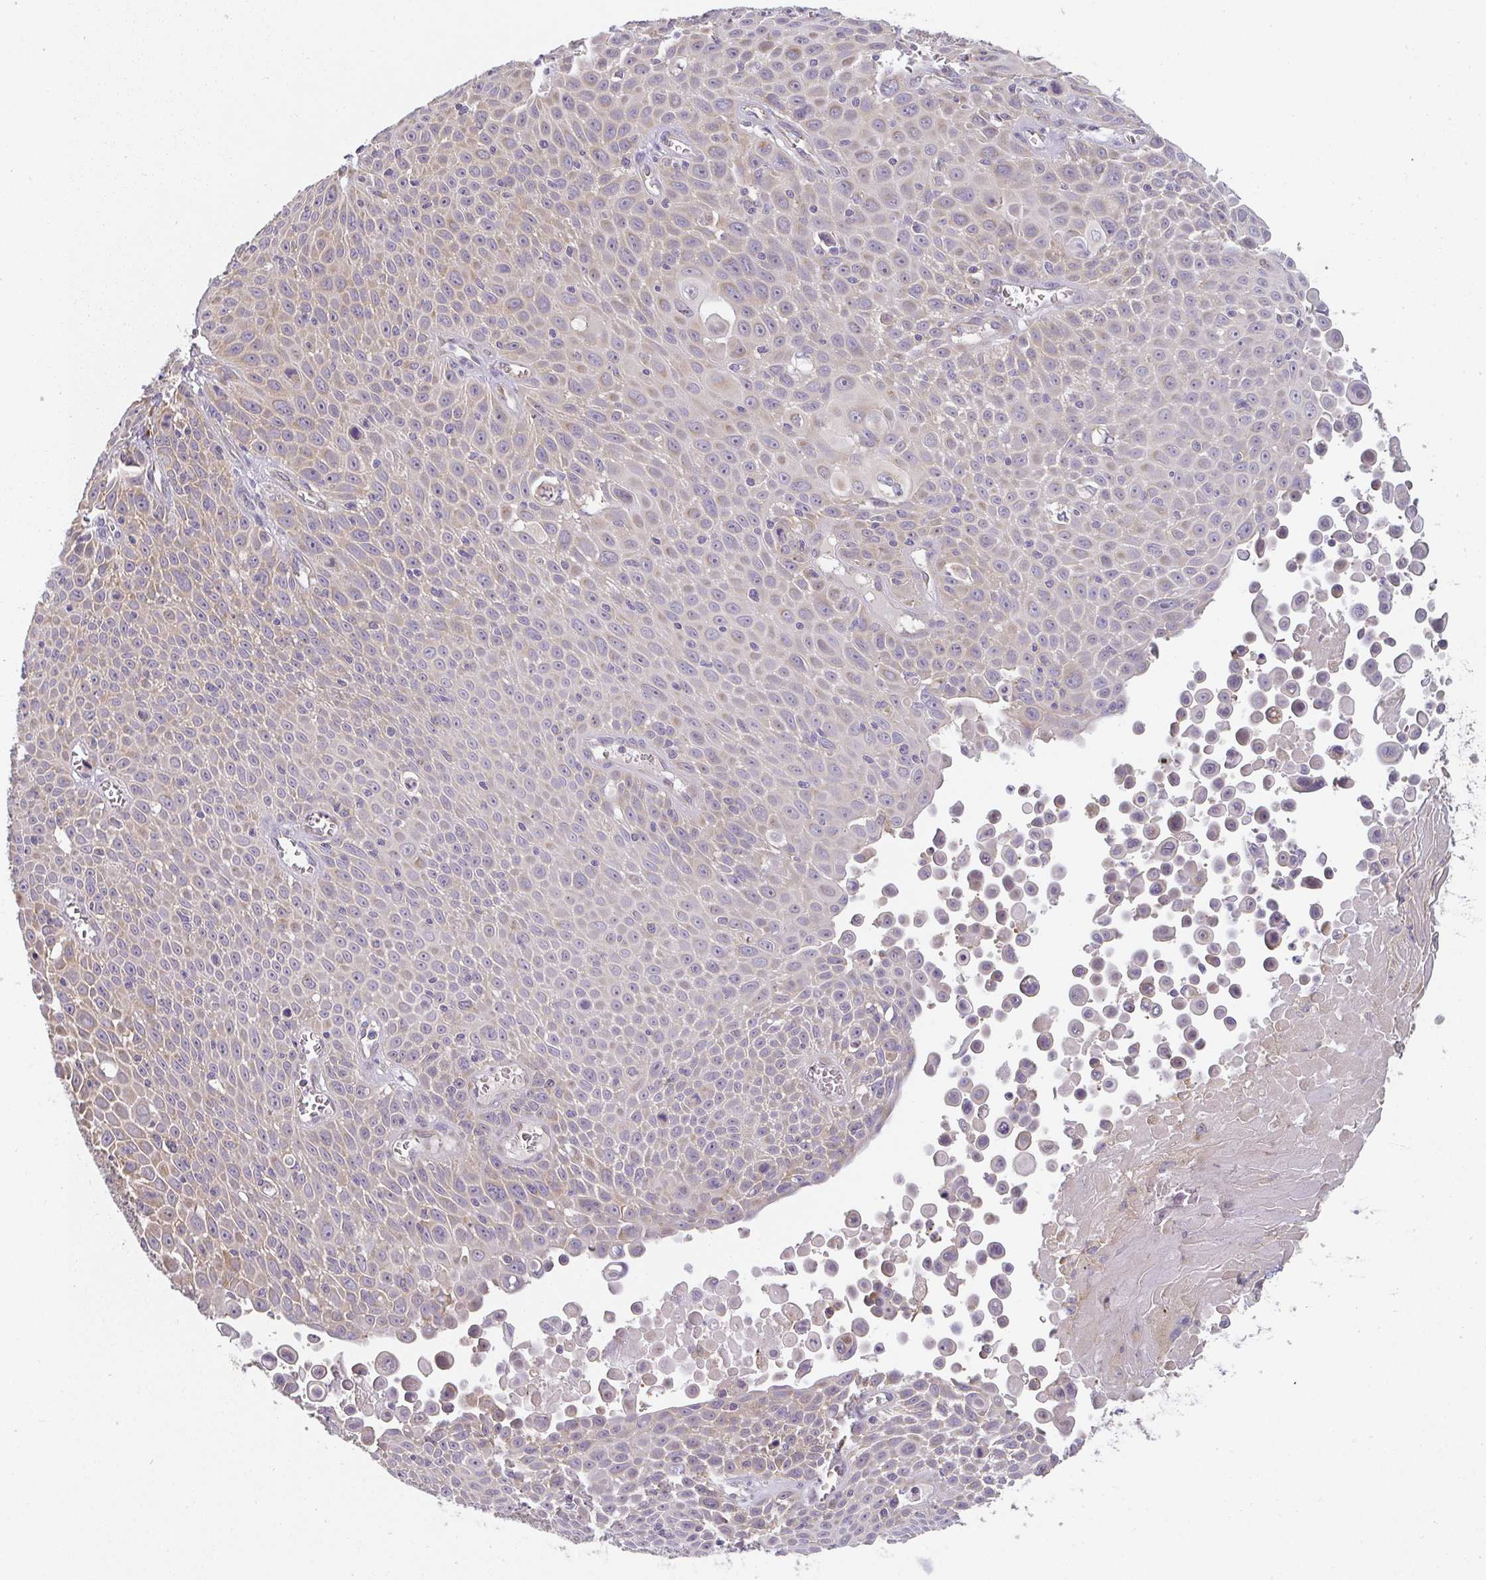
{"staining": {"intensity": "weak", "quantity": "25%-75%", "location": "cytoplasmic/membranous"}, "tissue": "lung cancer", "cell_type": "Tumor cells", "image_type": "cancer", "snomed": [{"axis": "morphology", "description": "Squamous cell carcinoma, NOS"}, {"axis": "morphology", "description": "Squamous cell carcinoma, metastatic, NOS"}, {"axis": "topography", "description": "Lymph node"}, {"axis": "topography", "description": "Lung"}], "caption": "A brown stain highlights weak cytoplasmic/membranous staining of a protein in human metastatic squamous cell carcinoma (lung) tumor cells.", "gene": "SLC35B3", "patient": {"sex": "female", "age": 62}}